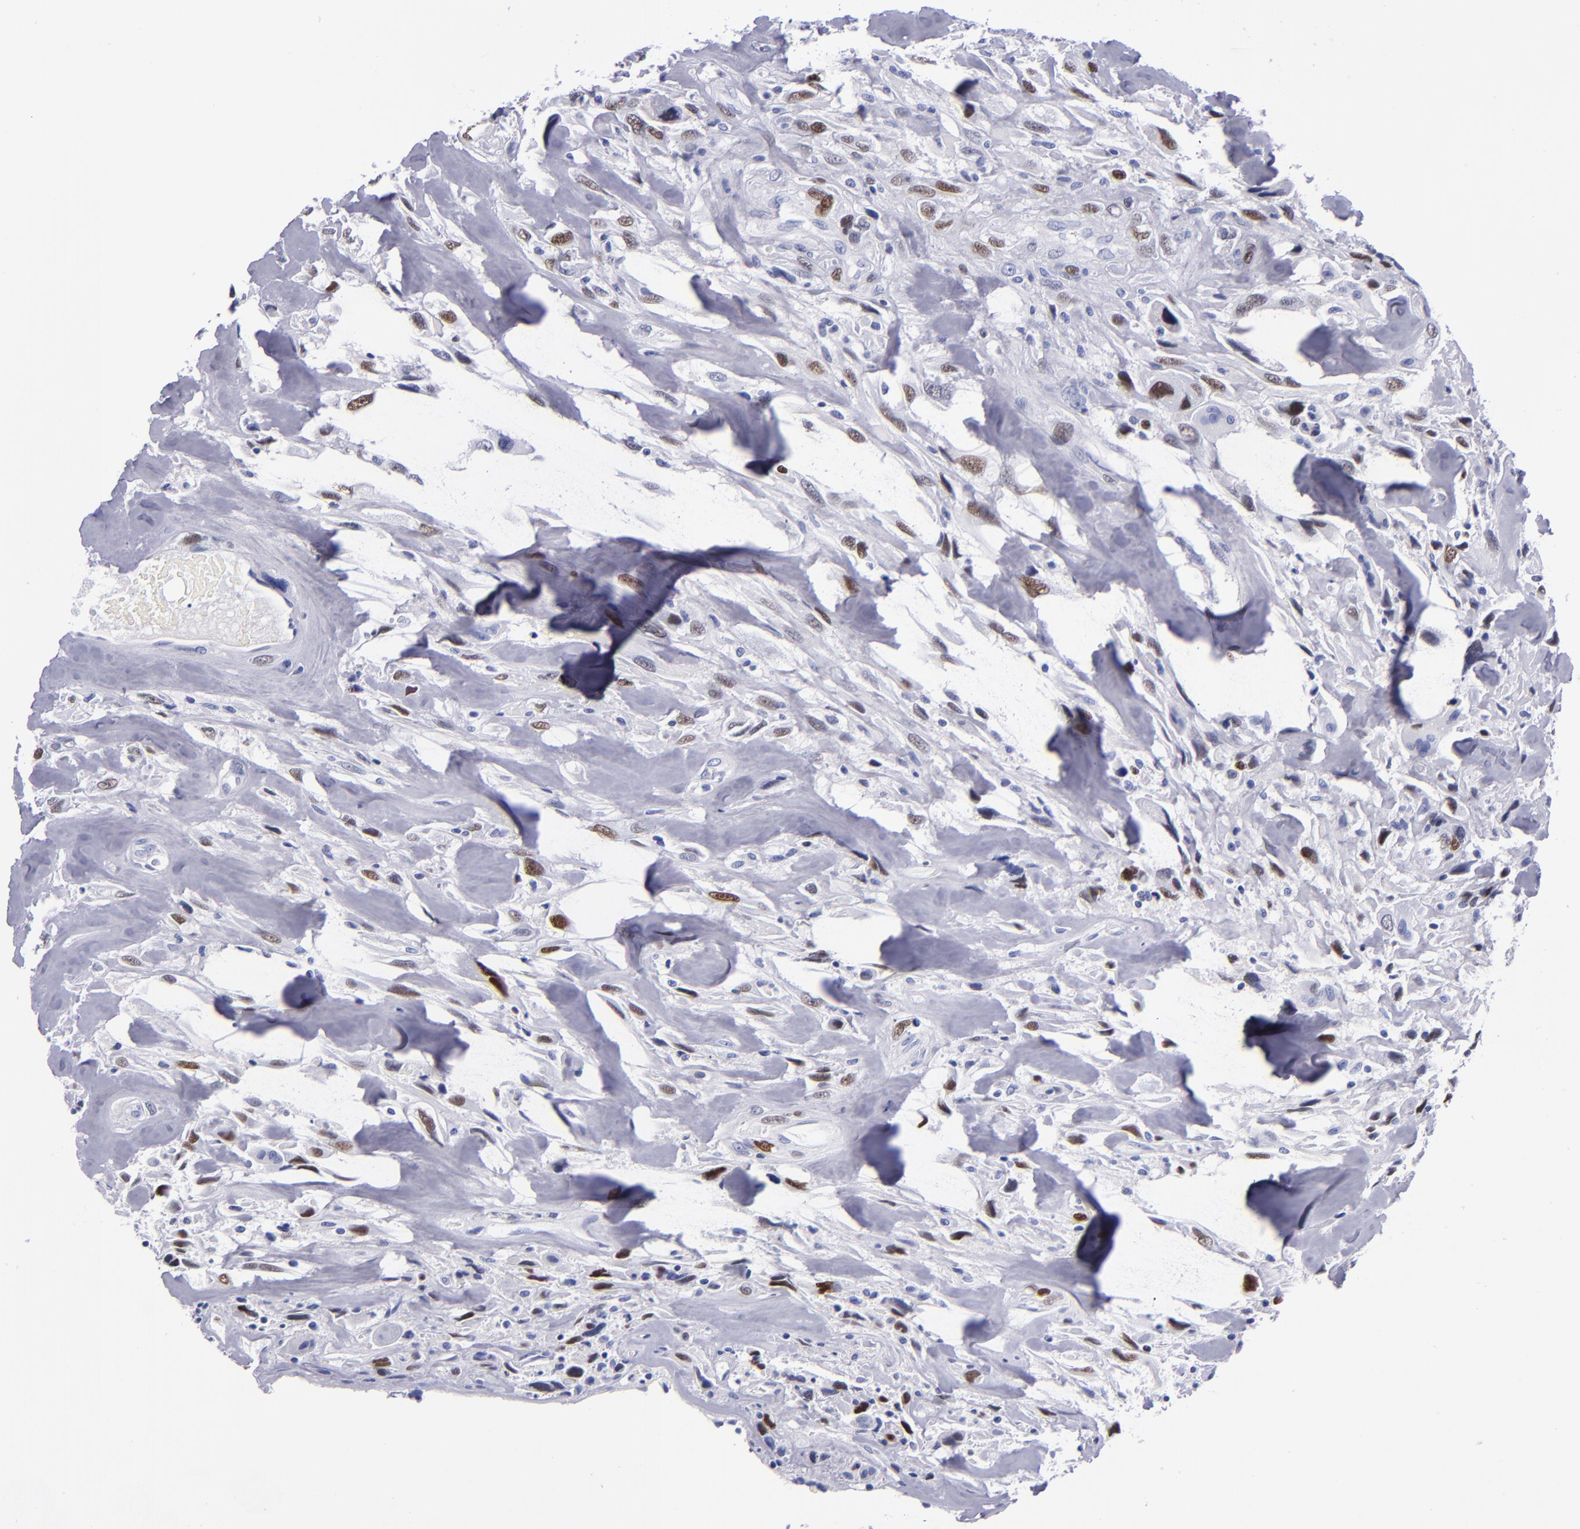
{"staining": {"intensity": "strong", "quantity": "25%-75%", "location": "nuclear"}, "tissue": "breast cancer", "cell_type": "Tumor cells", "image_type": "cancer", "snomed": [{"axis": "morphology", "description": "Neoplasm, malignant, NOS"}, {"axis": "topography", "description": "Breast"}], "caption": "The immunohistochemical stain shows strong nuclear expression in tumor cells of breast malignant neoplasm tissue.", "gene": "MCM7", "patient": {"sex": "female", "age": 50}}